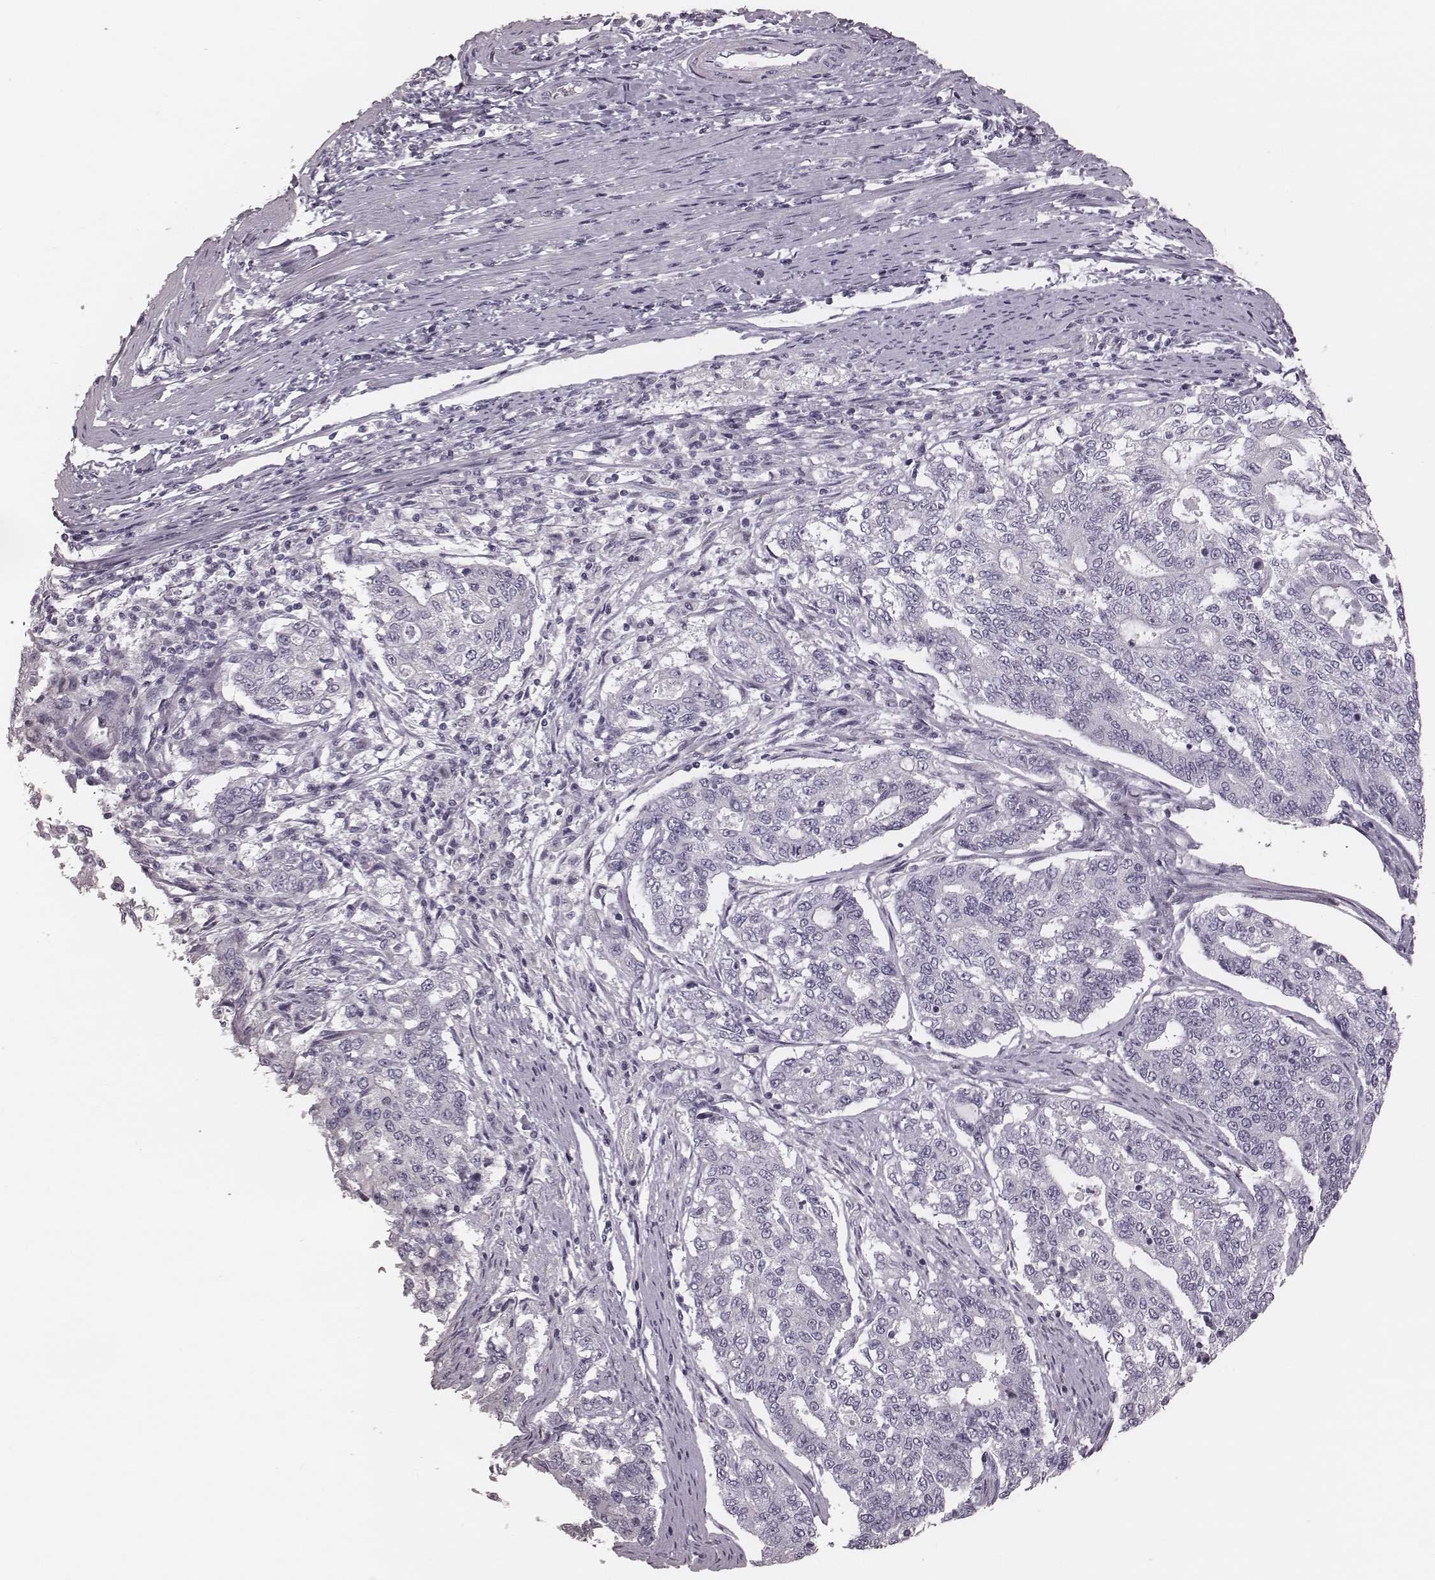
{"staining": {"intensity": "negative", "quantity": "none", "location": "none"}, "tissue": "endometrial cancer", "cell_type": "Tumor cells", "image_type": "cancer", "snomed": [{"axis": "morphology", "description": "Adenocarcinoma, NOS"}, {"axis": "topography", "description": "Uterus"}], "caption": "IHC micrograph of neoplastic tissue: human endometrial cancer (adenocarcinoma) stained with DAB exhibits no significant protein staining in tumor cells.", "gene": "SPA17", "patient": {"sex": "female", "age": 59}}